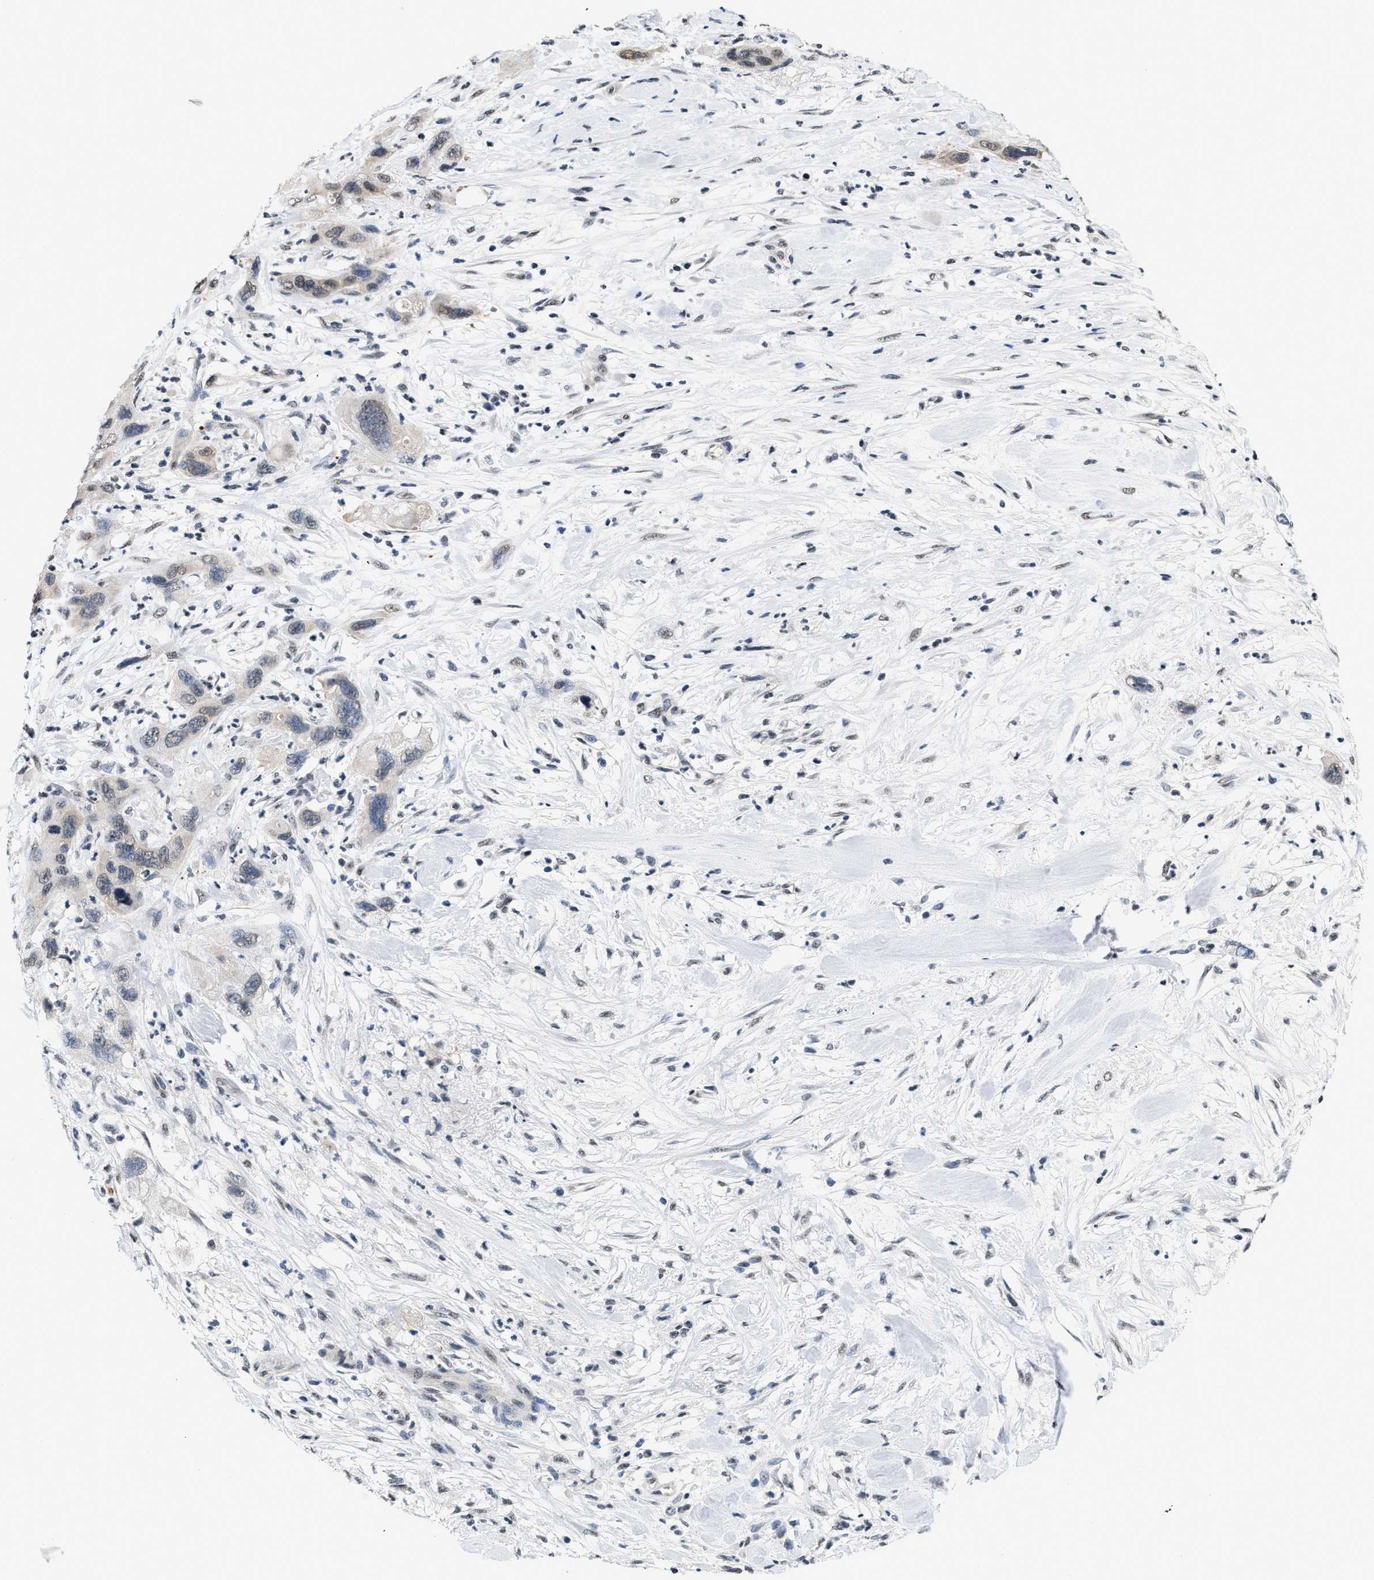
{"staining": {"intensity": "weak", "quantity": "<25%", "location": "cytoplasmic/membranous,nuclear"}, "tissue": "pancreatic cancer", "cell_type": "Tumor cells", "image_type": "cancer", "snomed": [{"axis": "morphology", "description": "Adenocarcinoma, NOS"}, {"axis": "topography", "description": "Pancreas"}], "caption": "Tumor cells are negative for brown protein staining in adenocarcinoma (pancreatic).", "gene": "RAF1", "patient": {"sex": "female", "age": 71}}